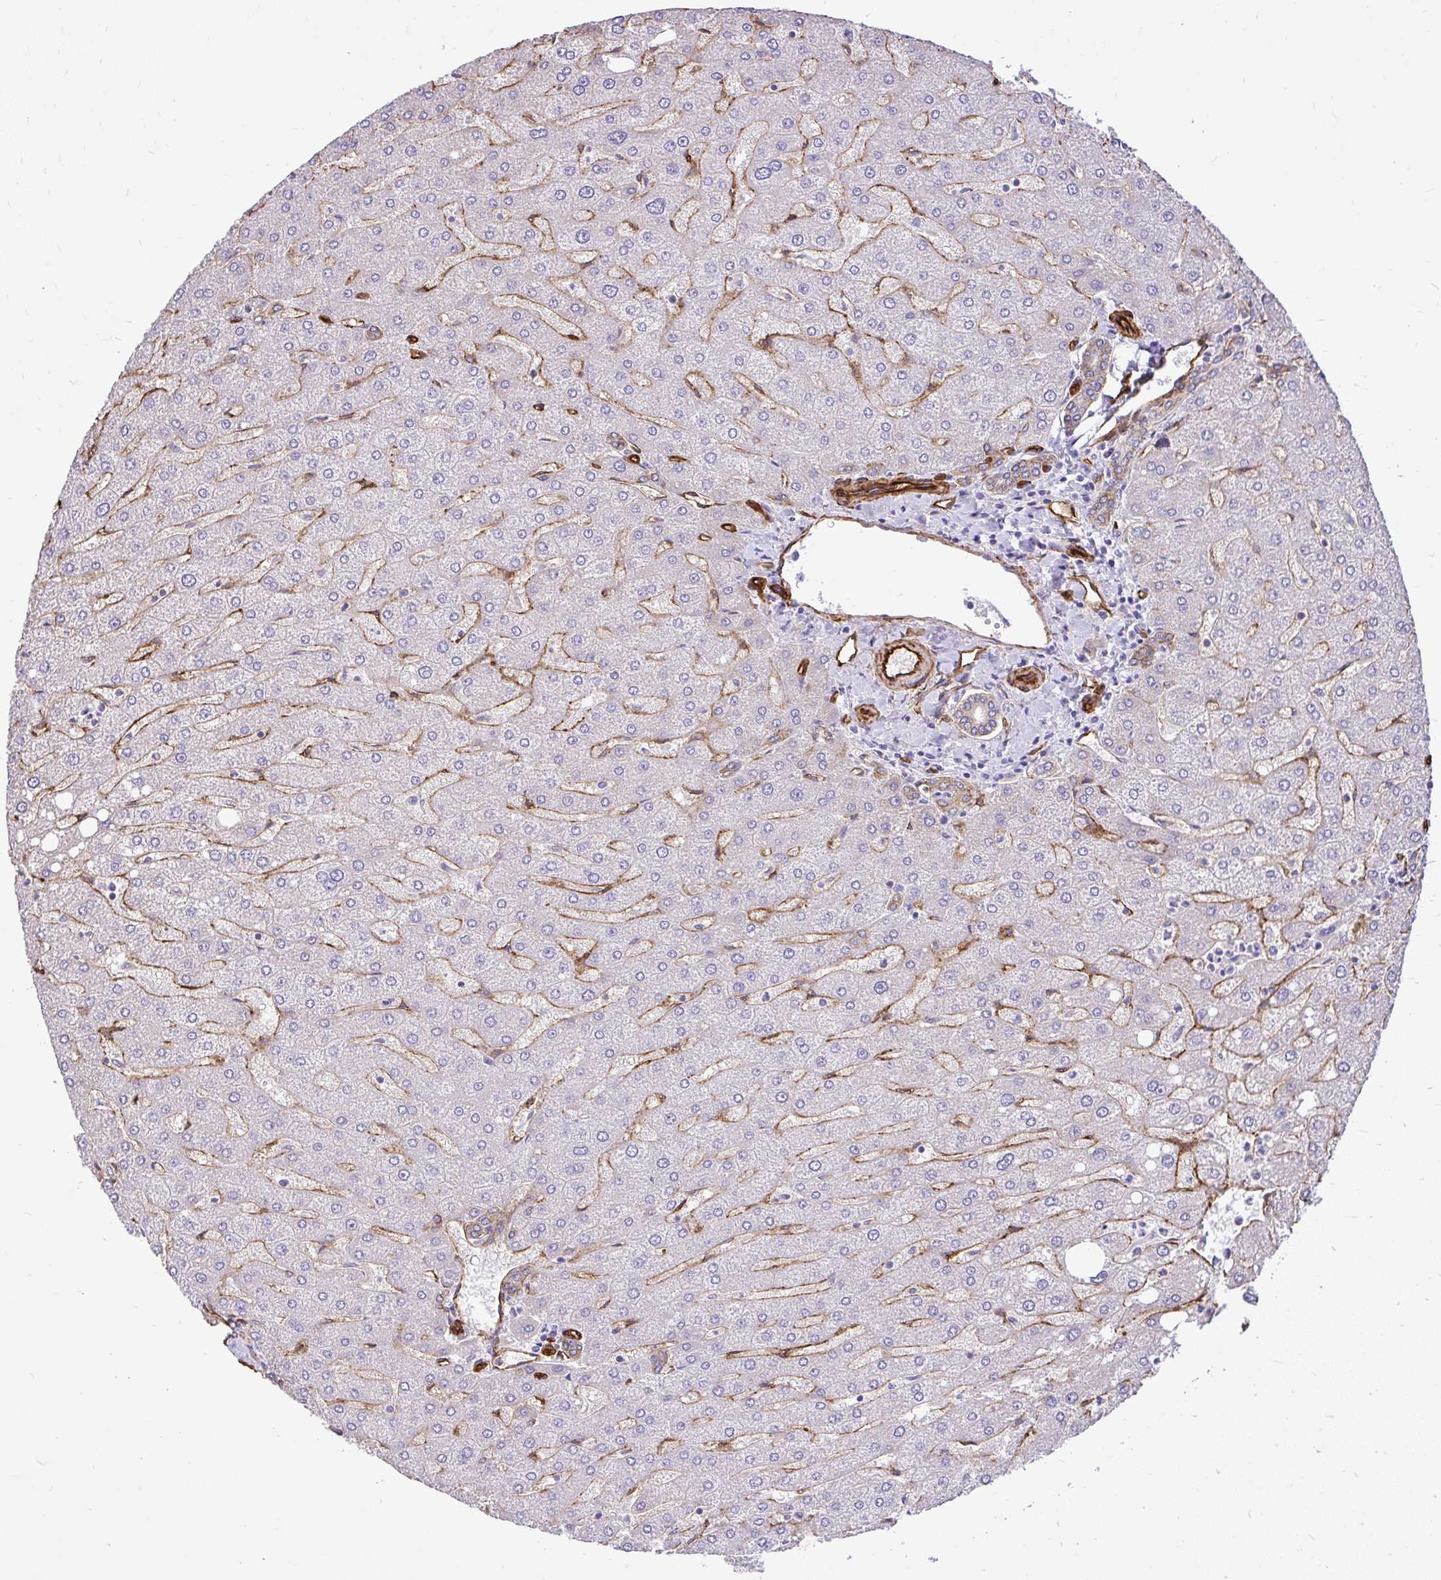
{"staining": {"intensity": "moderate", "quantity": "25%-75%", "location": "cytoplasmic/membranous"}, "tissue": "liver", "cell_type": "Cholangiocytes", "image_type": "normal", "snomed": [{"axis": "morphology", "description": "Normal tissue, NOS"}, {"axis": "topography", "description": "Liver"}], "caption": "Protein positivity by IHC demonstrates moderate cytoplasmic/membranous staining in about 25%-75% of cholangiocytes in benign liver.", "gene": "PTPRK", "patient": {"sex": "male", "age": 67}}